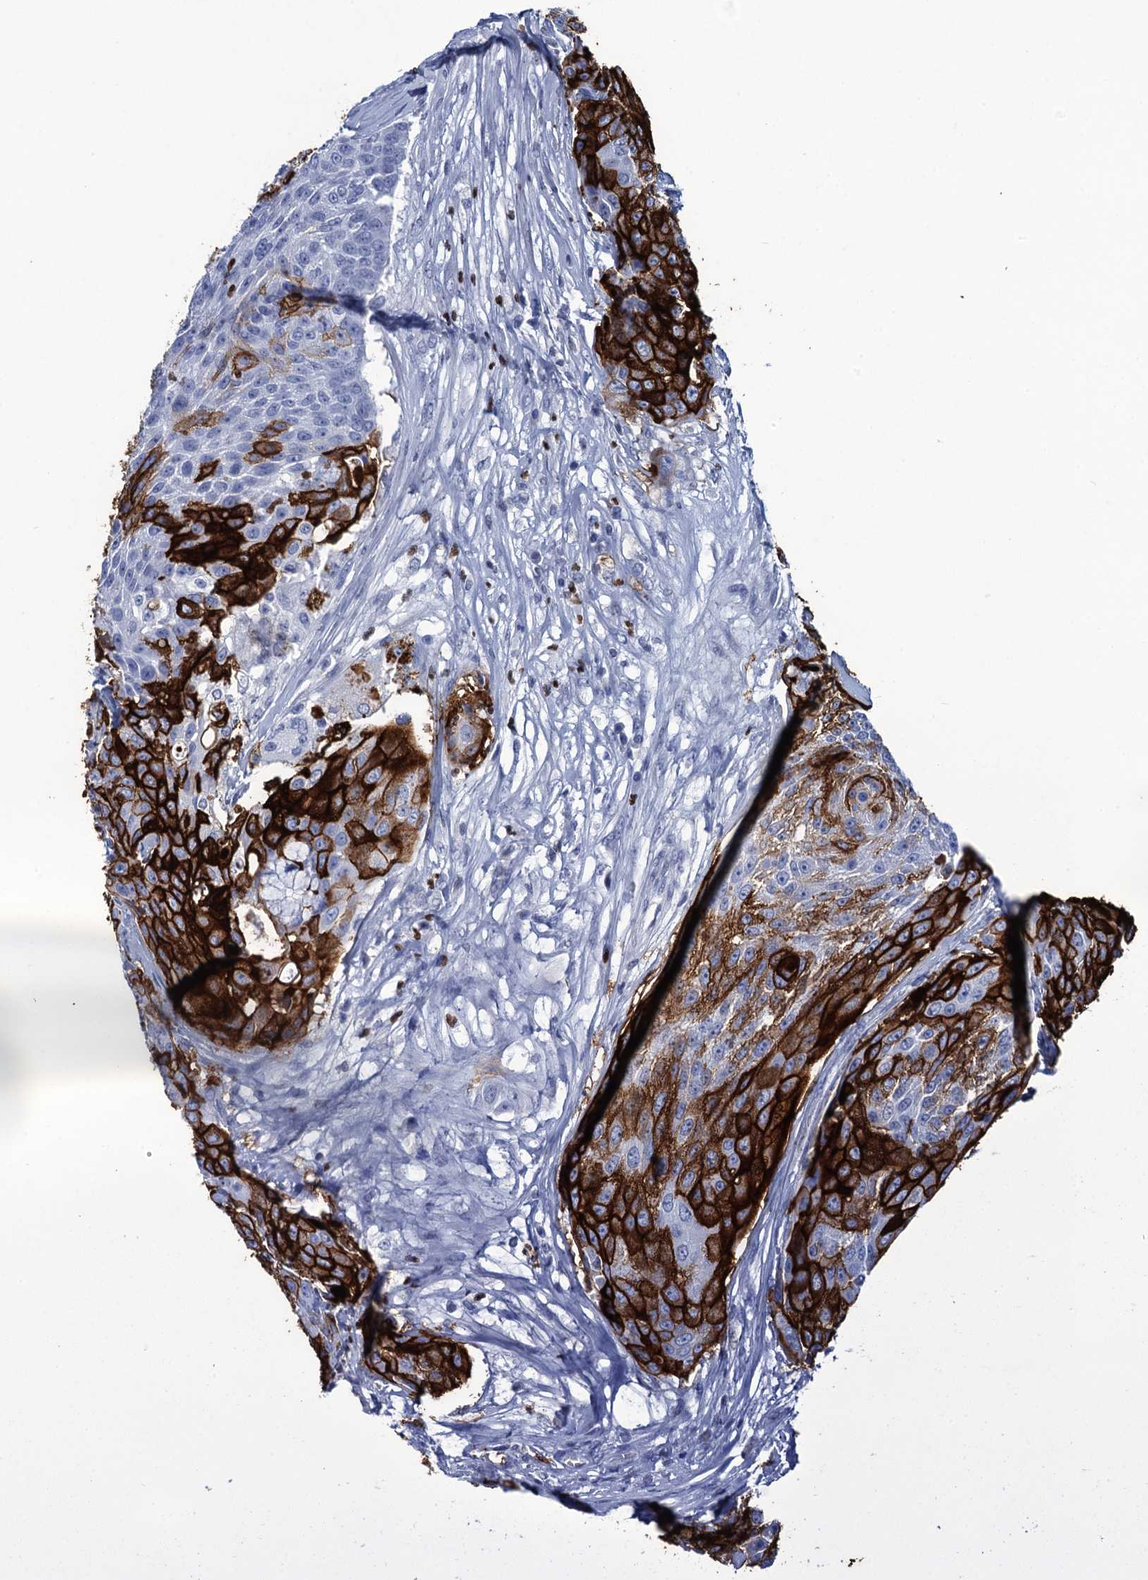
{"staining": {"intensity": "strong", "quantity": ">75%", "location": "cytoplasmic/membranous"}, "tissue": "urothelial cancer", "cell_type": "Tumor cells", "image_type": "cancer", "snomed": [{"axis": "morphology", "description": "Urothelial carcinoma, High grade"}, {"axis": "topography", "description": "Urinary bladder"}], "caption": "An IHC micrograph of neoplastic tissue is shown. Protein staining in brown highlights strong cytoplasmic/membranous positivity in urothelial cancer within tumor cells.", "gene": "RHCG", "patient": {"sex": "female", "age": 63}}